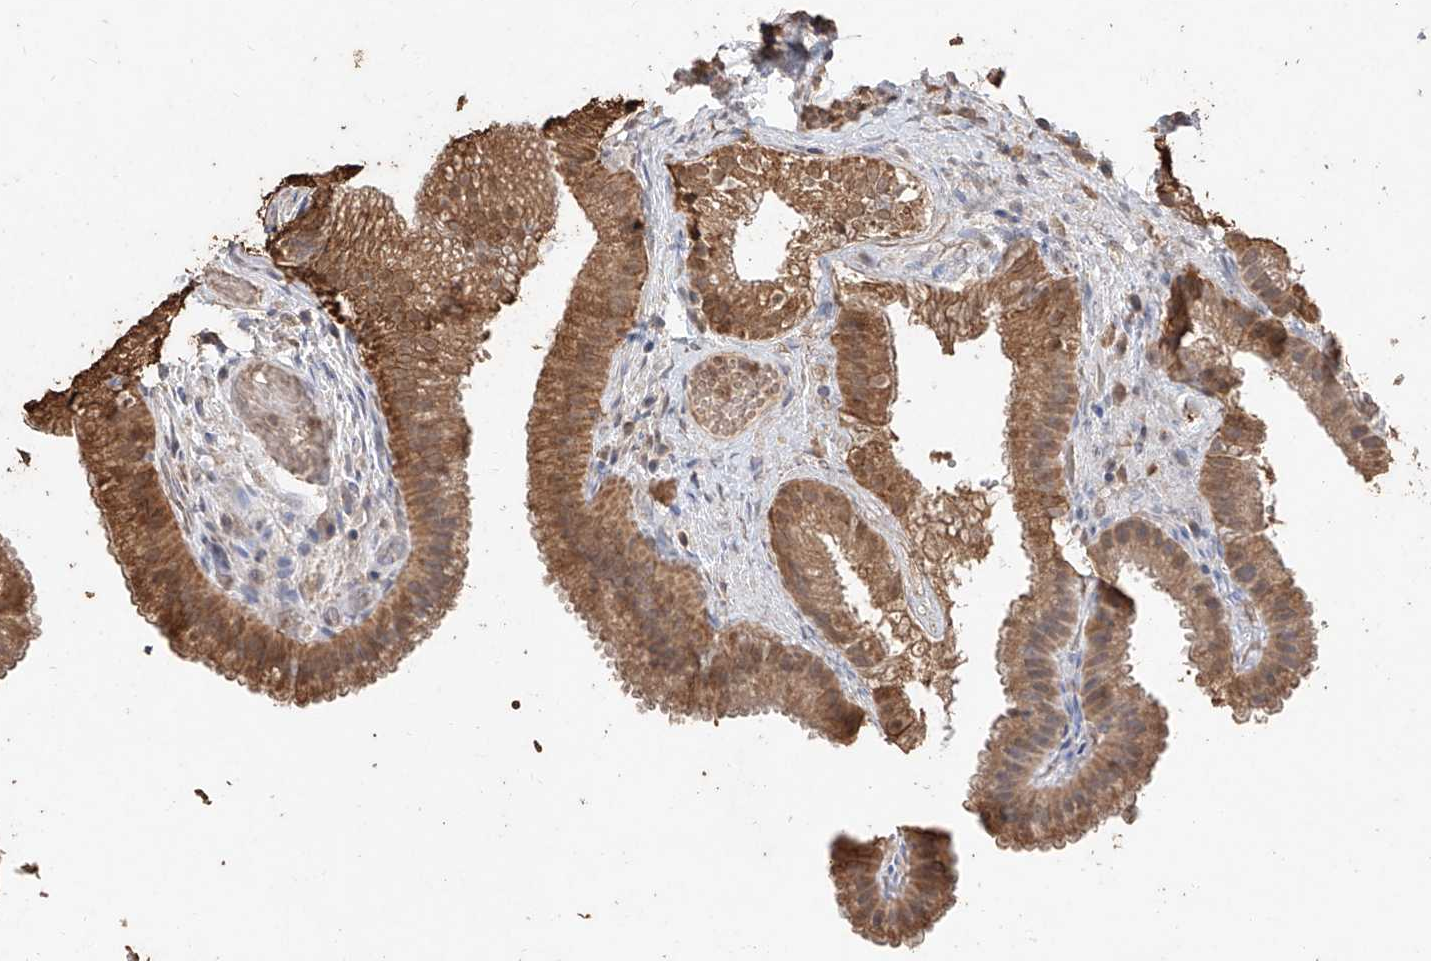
{"staining": {"intensity": "moderate", "quantity": ">75%", "location": "cytoplasmic/membranous"}, "tissue": "gallbladder", "cell_type": "Glandular cells", "image_type": "normal", "snomed": [{"axis": "morphology", "description": "Normal tissue, NOS"}, {"axis": "topography", "description": "Gallbladder"}], "caption": "Immunohistochemical staining of normal gallbladder displays medium levels of moderate cytoplasmic/membranous positivity in approximately >75% of glandular cells. (brown staining indicates protein expression, while blue staining denotes nuclei).", "gene": "ELOVL1", "patient": {"sex": "female", "age": 30}}